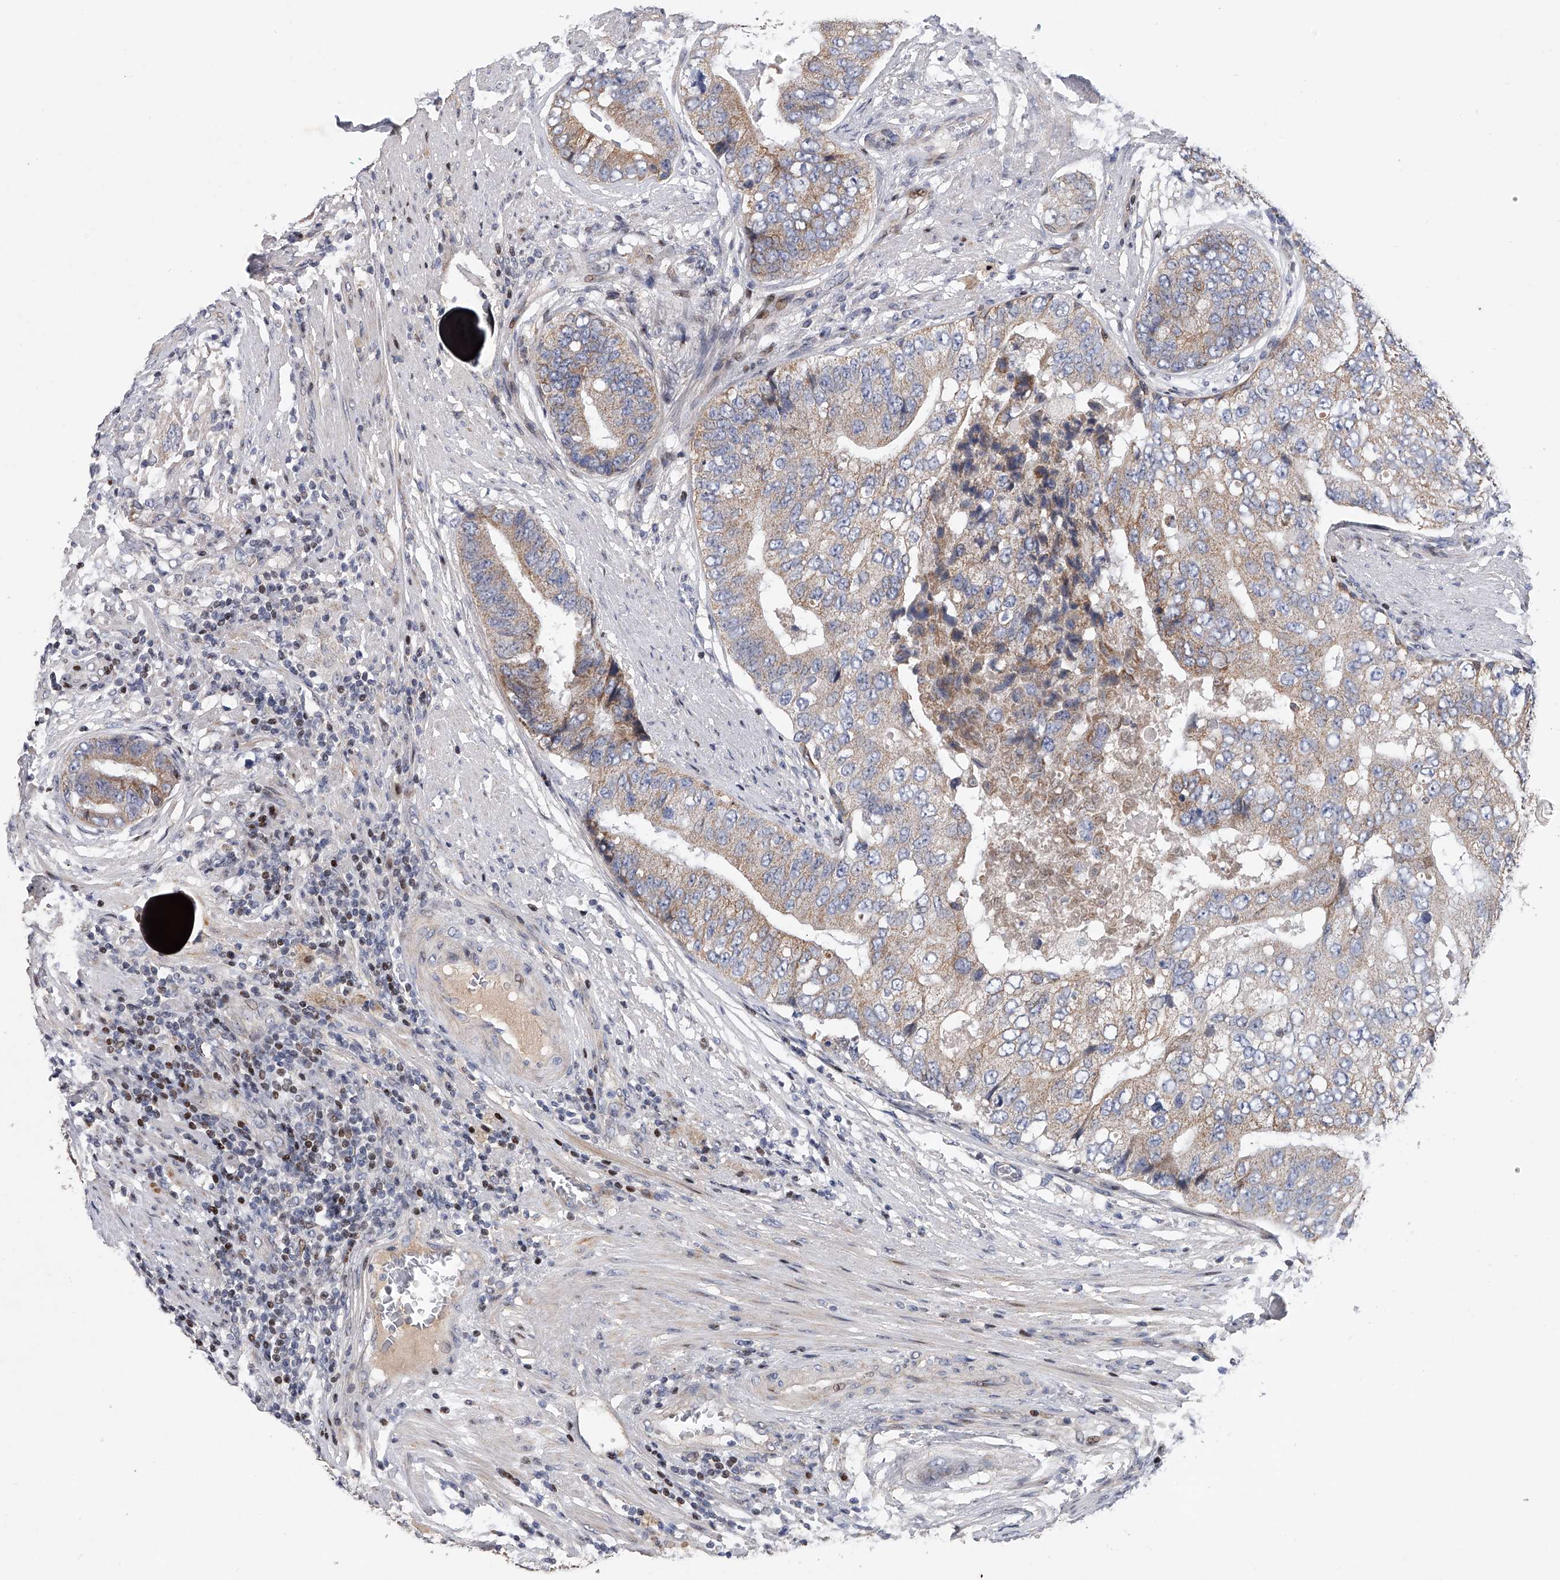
{"staining": {"intensity": "moderate", "quantity": "25%-75%", "location": "cytoplasmic/membranous"}, "tissue": "prostate cancer", "cell_type": "Tumor cells", "image_type": "cancer", "snomed": [{"axis": "morphology", "description": "Adenocarcinoma, High grade"}, {"axis": "topography", "description": "Prostate"}], "caption": "The histopathology image displays staining of prostate adenocarcinoma (high-grade), revealing moderate cytoplasmic/membranous protein staining (brown color) within tumor cells. (Brightfield microscopy of DAB IHC at high magnification).", "gene": "CDH12", "patient": {"sex": "male", "age": 70}}